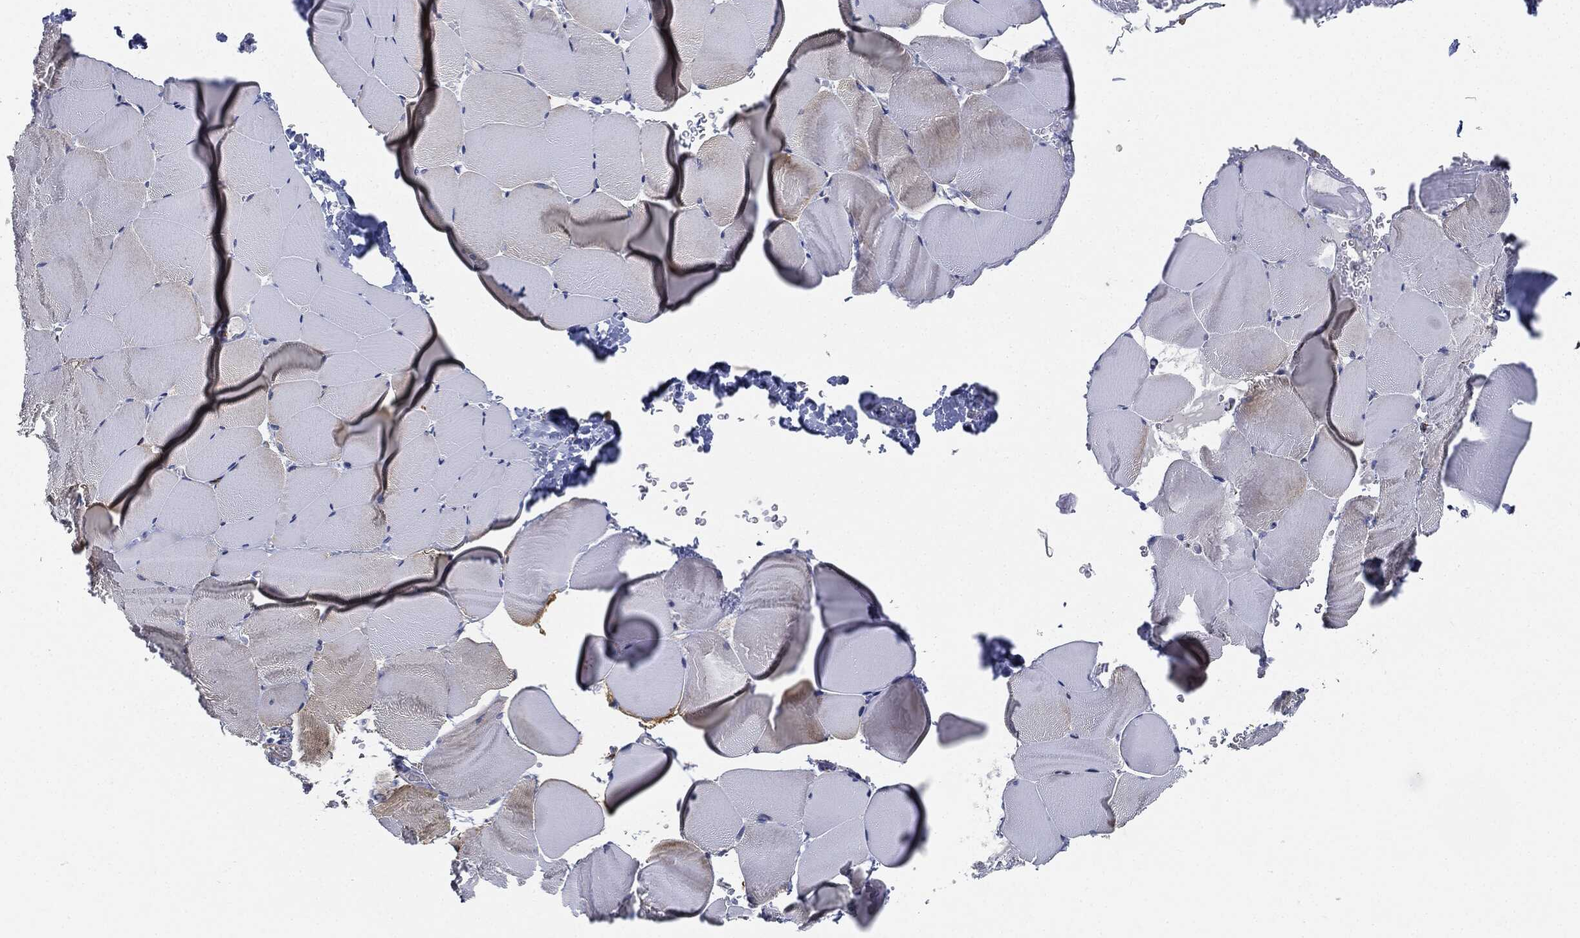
{"staining": {"intensity": "strong", "quantity": "<25%", "location": "cytoplasmic/membranous"}, "tissue": "skeletal muscle", "cell_type": "Myocytes", "image_type": "normal", "snomed": [{"axis": "morphology", "description": "Normal tissue, NOS"}, {"axis": "topography", "description": "Skeletal muscle"}], "caption": "Protein expression analysis of unremarkable human skeletal muscle reveals strong cytoplasmic/membranous staining in about <25% of myocytes.", "gene": "CAPN15", "patient": {"sex": "female", "age": 37}}